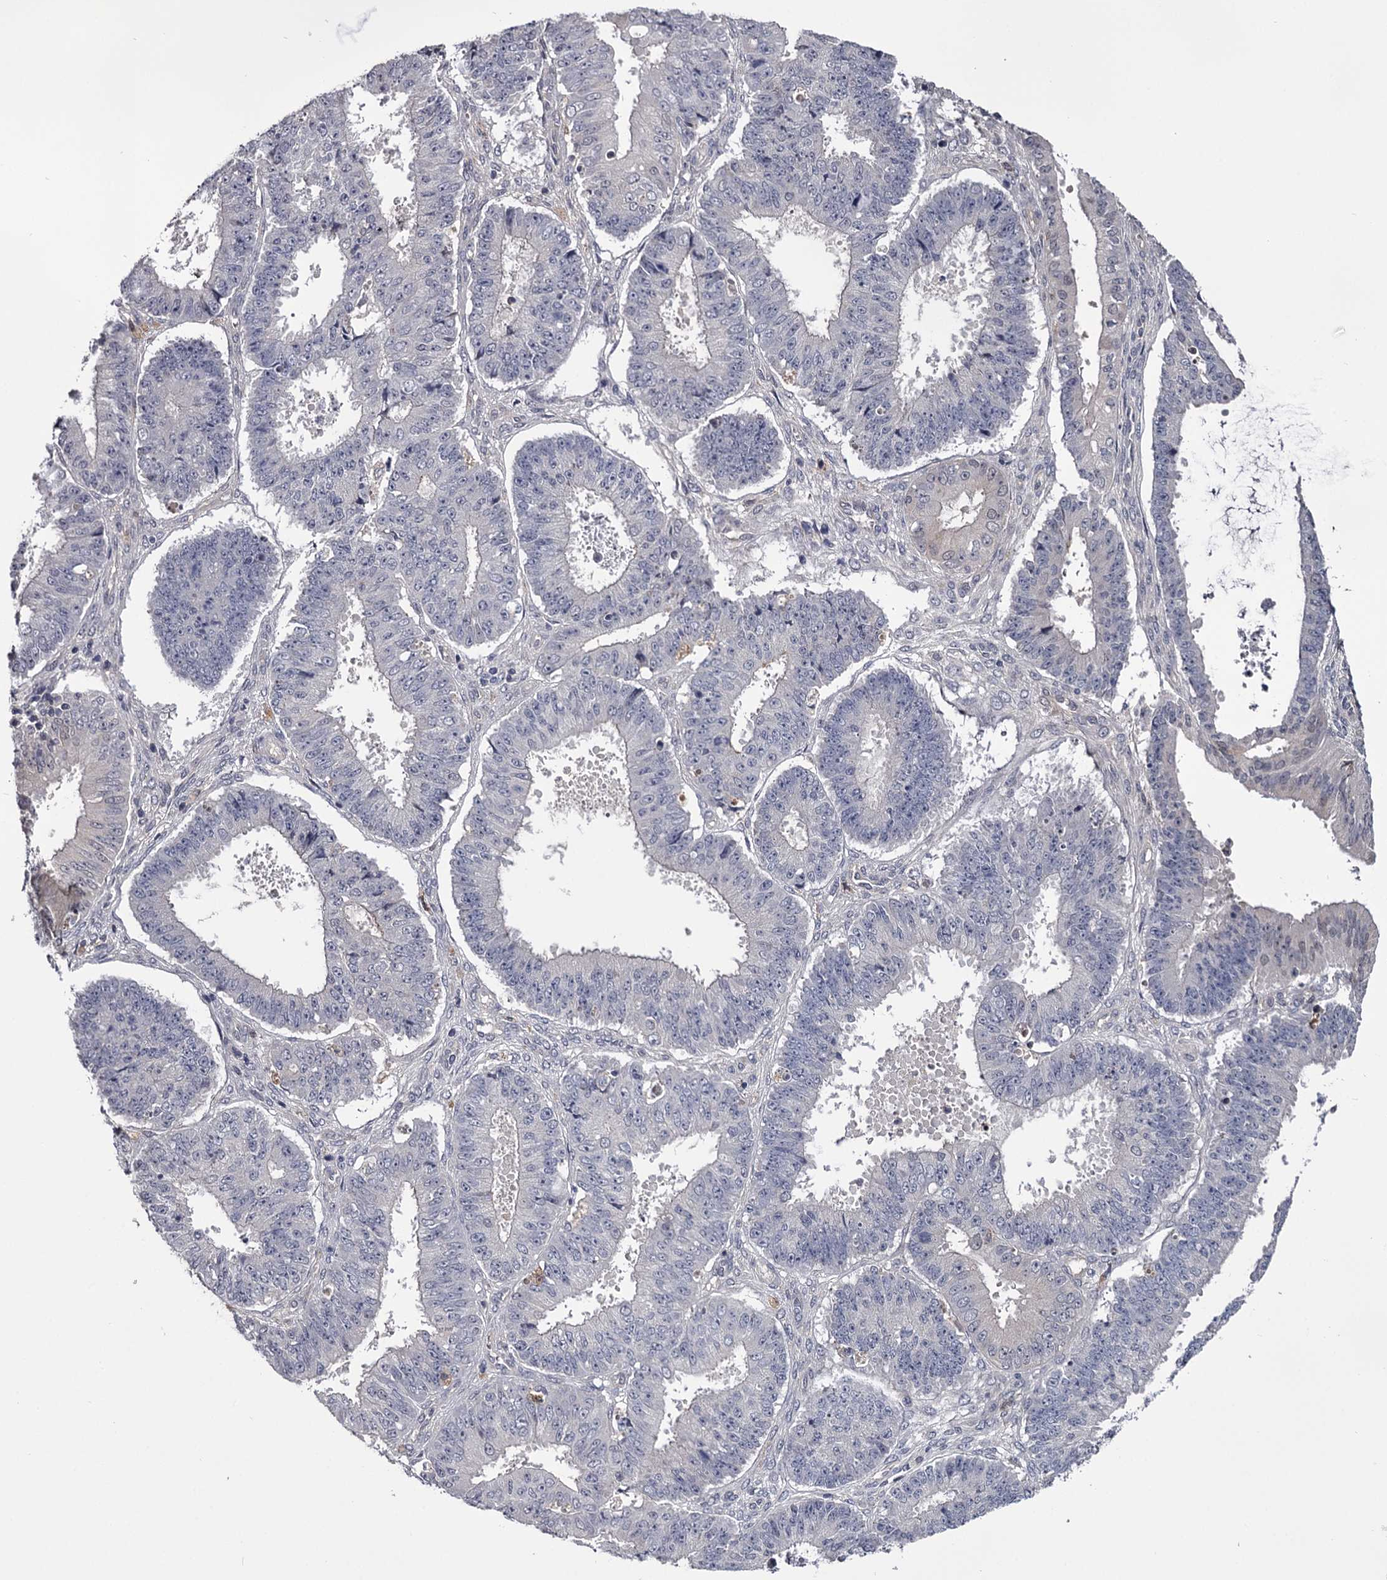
{"staining": {"intensity": "negative", "quantity": "none", "location": "none"}, "tissue": "ovarian cancer", "cell_type": "Tumor cells", "image_type": "cancer", "snomed": [{"axis": "morphology", "description": "Carcinoma, endometroid"}, {"axis": "topography", "description": "Appendix"}, {"axis": "topography", "description": "Ovary"}], "caption": "High power microscopy image of an immunohistochemistry (IHC) histopathology image of endometroid carcinoma (ovarian), revealing no significant staining in tumor cells.", "gene": "GSTO1", "patient": {"sex": "female", "age": 42}}